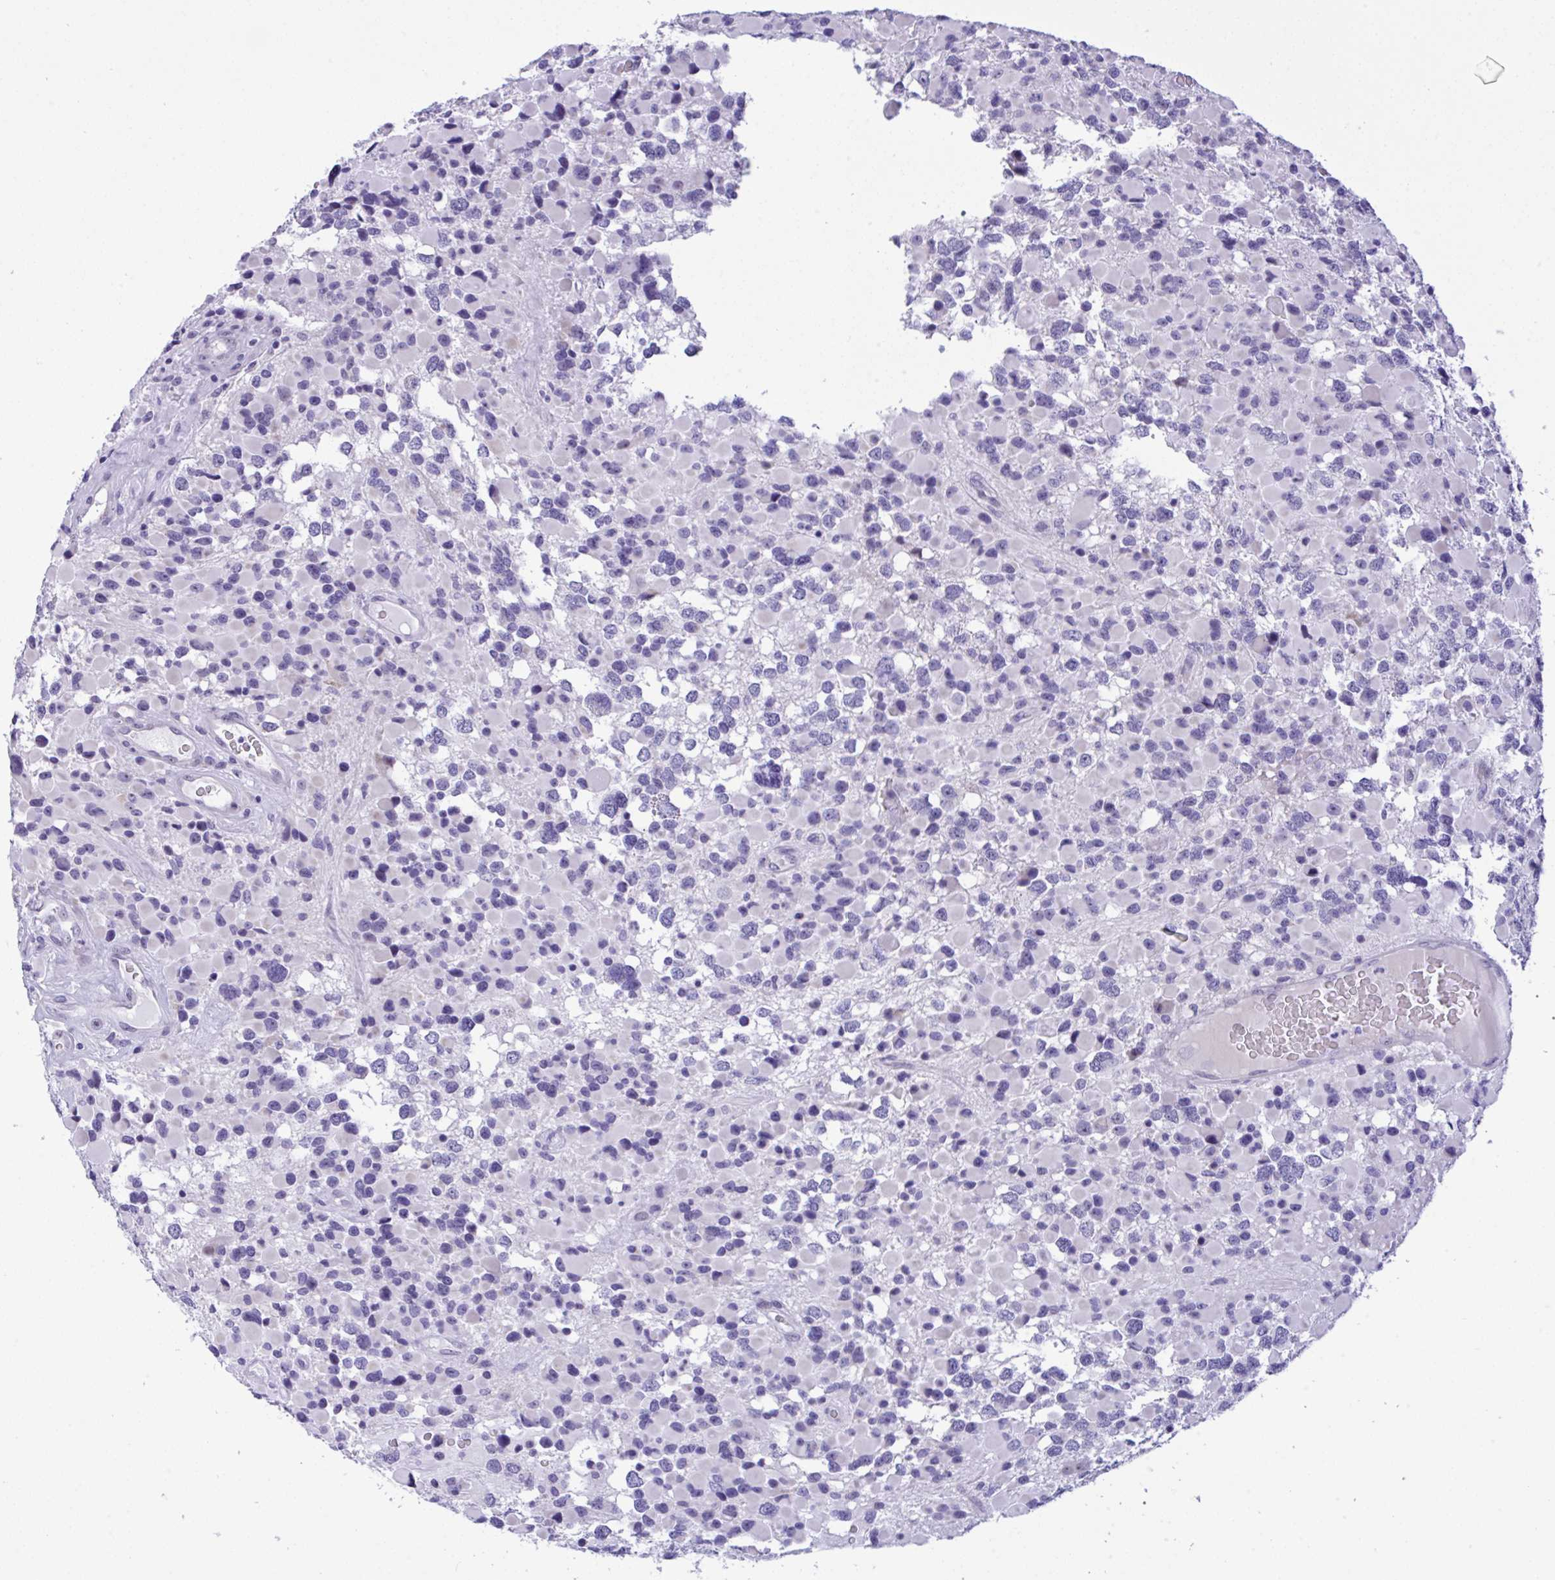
{"staining": {"intensity": "negative", "quantity": "none", "location": "none"}, "tissue": "glioma", "cell_type": "Tumor cells", "image_type": "cancer", "snomed": [{"axis": "morphology", "description": "Glioma, malignant, High grade"}, {"axis": "topography", "description": "Brain"}], "caption": "Tumor cells are negative for brown protein staining in malignant high-grade glioma.", "gene": "YBX2", "patient": {"sex": "female", "age": 40}}